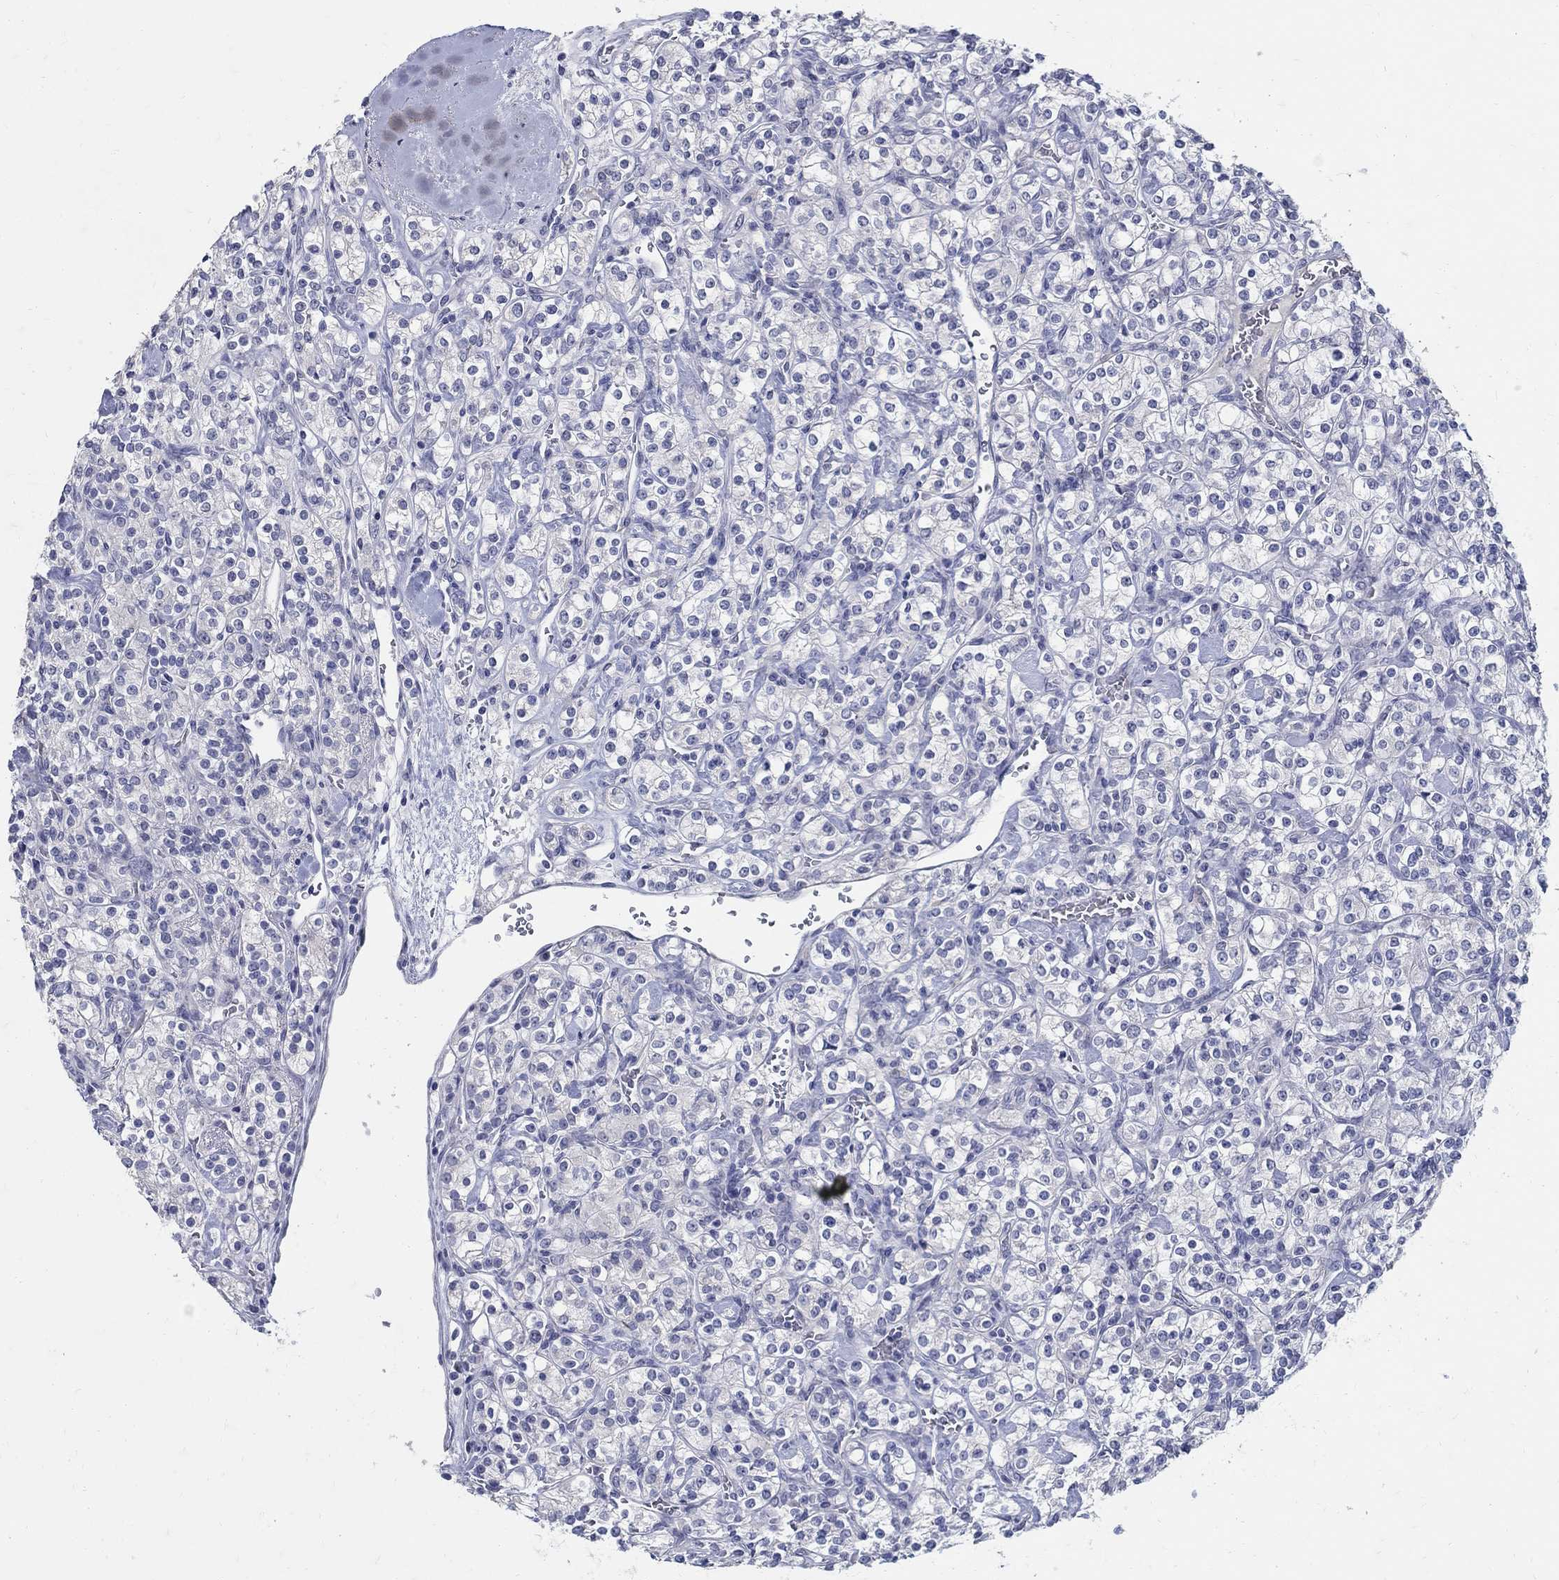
{"staining": {"intensity": "negative", "quantity": "none", "location": "none"}, "tissue": "renal cancer", "cell_type": "Tumor cells", "image_type": "cancer", "snomed": [{"axis": "morphology", "description": "Adenocarcinoma, NOS"}, {"axis": "topography", "description": "Kidney"}], "caption": "Photomicrograph shows no protein staining in tumor cells of renal adenocarcinoma tissue. The staining was performed using DAB (3,3'-diaminobenzidine) to visualize the protein expression in brown, while the nuclei were stained in blue with hematoxylin (Magnification: 20x).", "gene": "SOX2", "patient": {"sex": "male", "age": 77}}